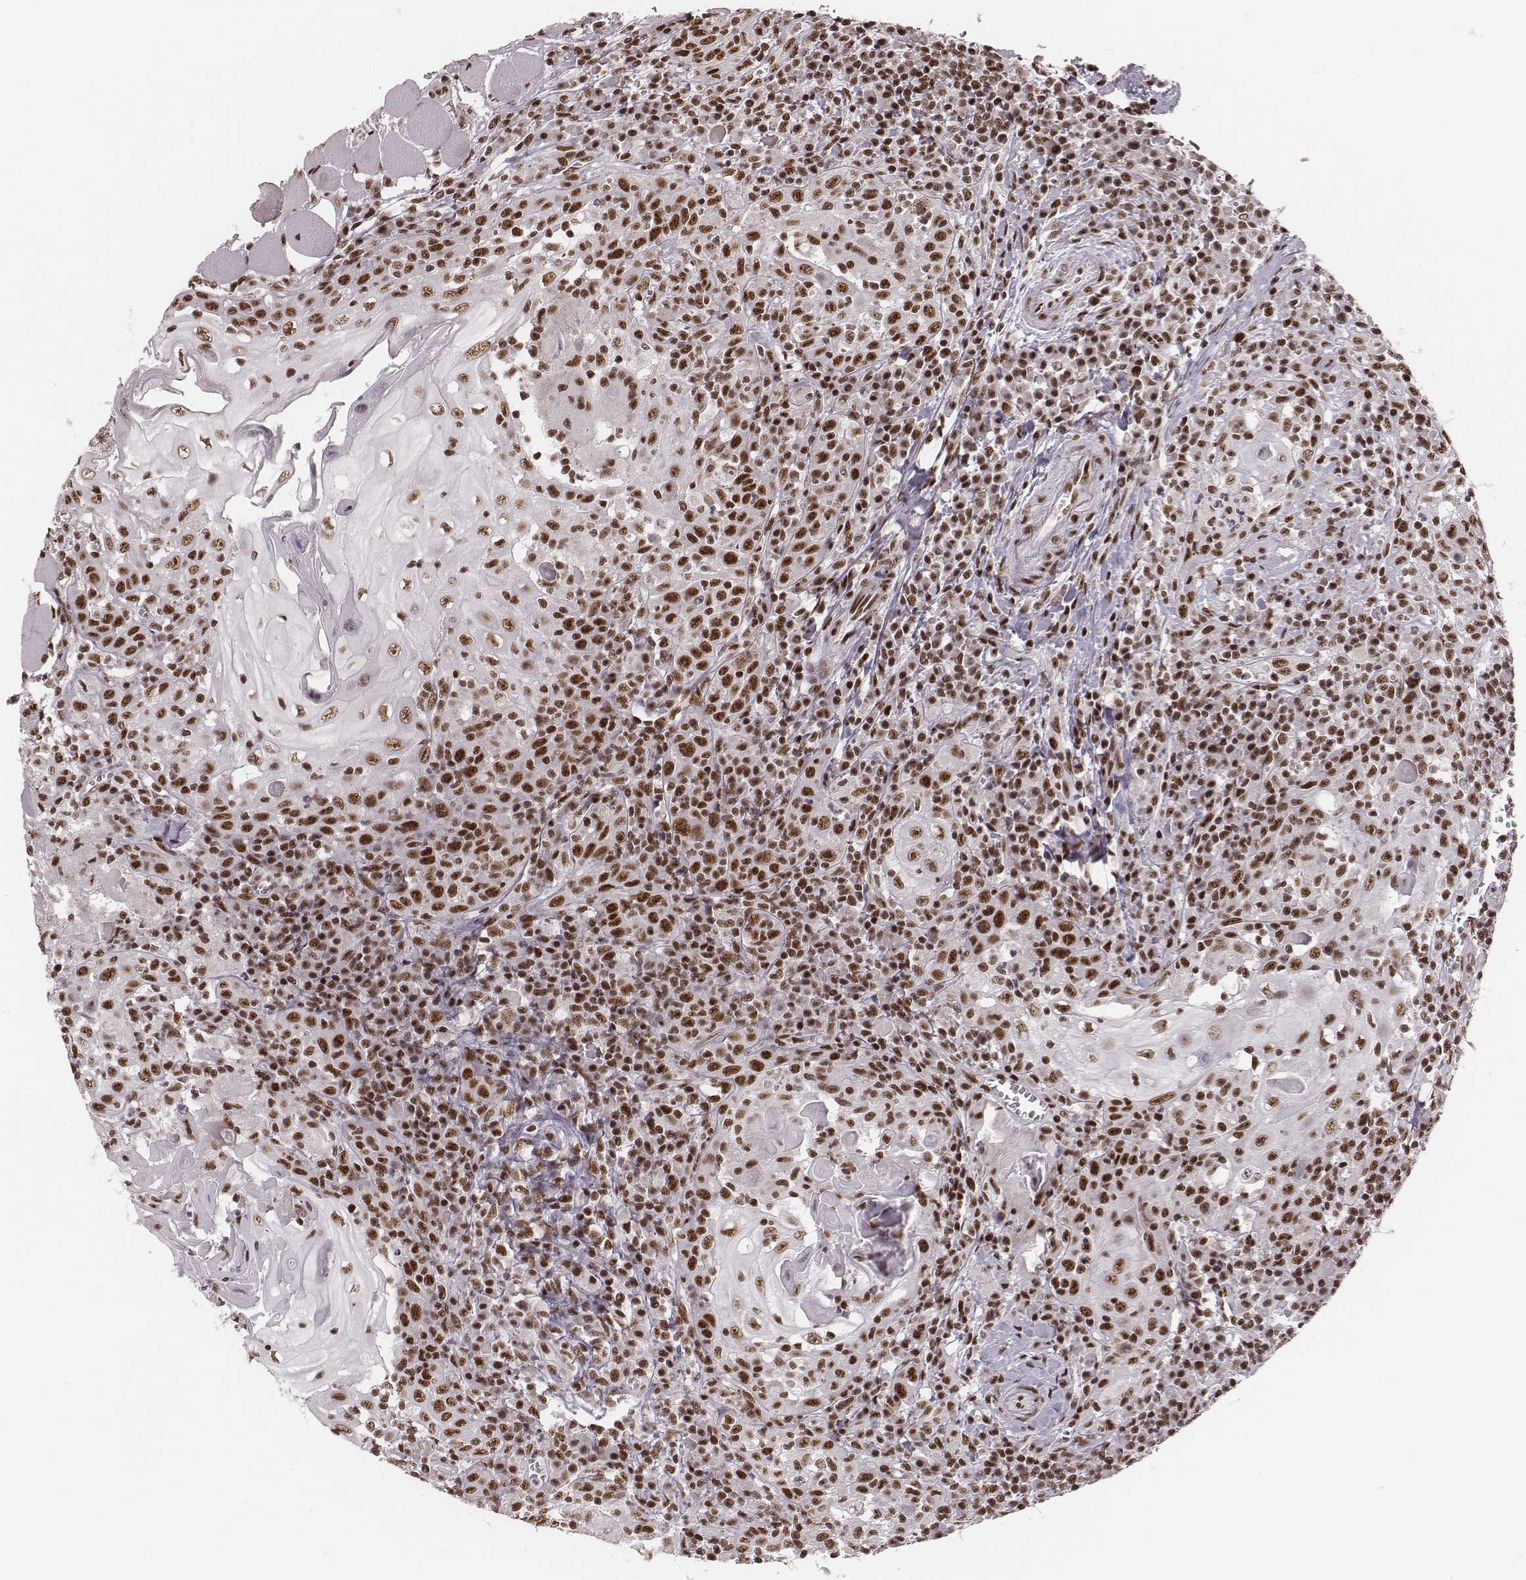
{"staining": {"intensity": "strong", "quantity": ">75%", "location": "nuclear"}, "tissue": "head and neck cancer", "cell_type": "Tumor cells", "image_type": "cancer", "snomed": [{"axis": "morphology", "description": "Squamous cell carcinoma, NOS"}, {"axis": "topography", "description": "Head-Neck"}], "caption": "Head and neck squamous cell carcinoma stained for a protein (brown) displays strong nuclear positive positivity in about >75% of tumor cells.", "gene": "LUC7L", "patient": {"sex": "male", "age": 52}}